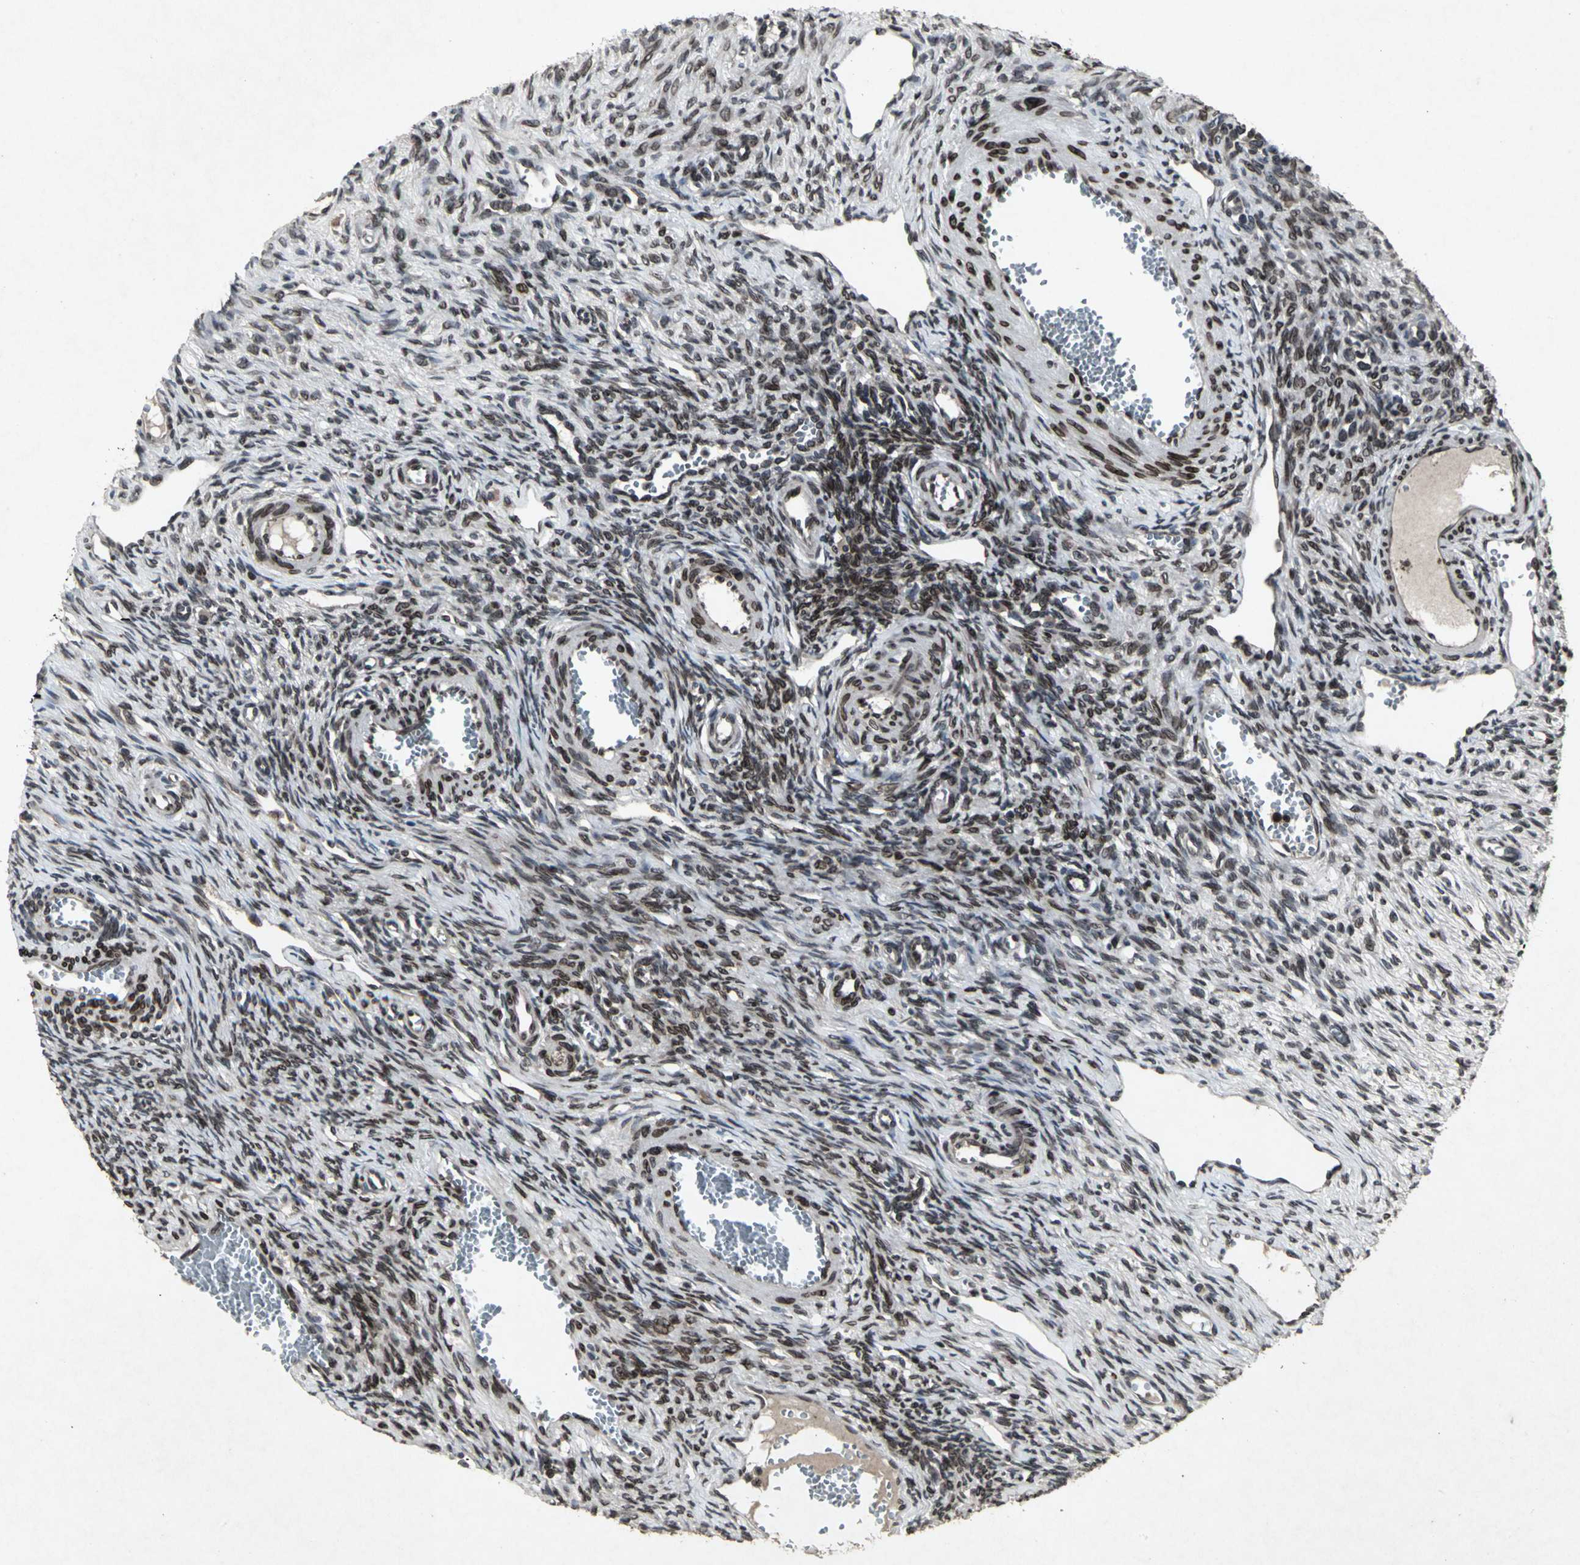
{"staining": {"intensity": "moderate", "quantity": ">75%", "location": "nuclear"}, "tissue": "ovary", "cell_type": "Ovarian stroma cells", "image_type": "normal", "snomed": [{"axis": "morphology", "description": "Normal tissue, NOS"}, {"axis": "topography", "description": "Ovary"}], "caption": "This photomicrograph displays immunohistochemistry (IHC) staining of benign human ovary, with medium moderate nuclear staining in about >75% of ovarian stroma cells.", "gene": "SH2B3", "patient": {"sex": "female", "age": 33}}